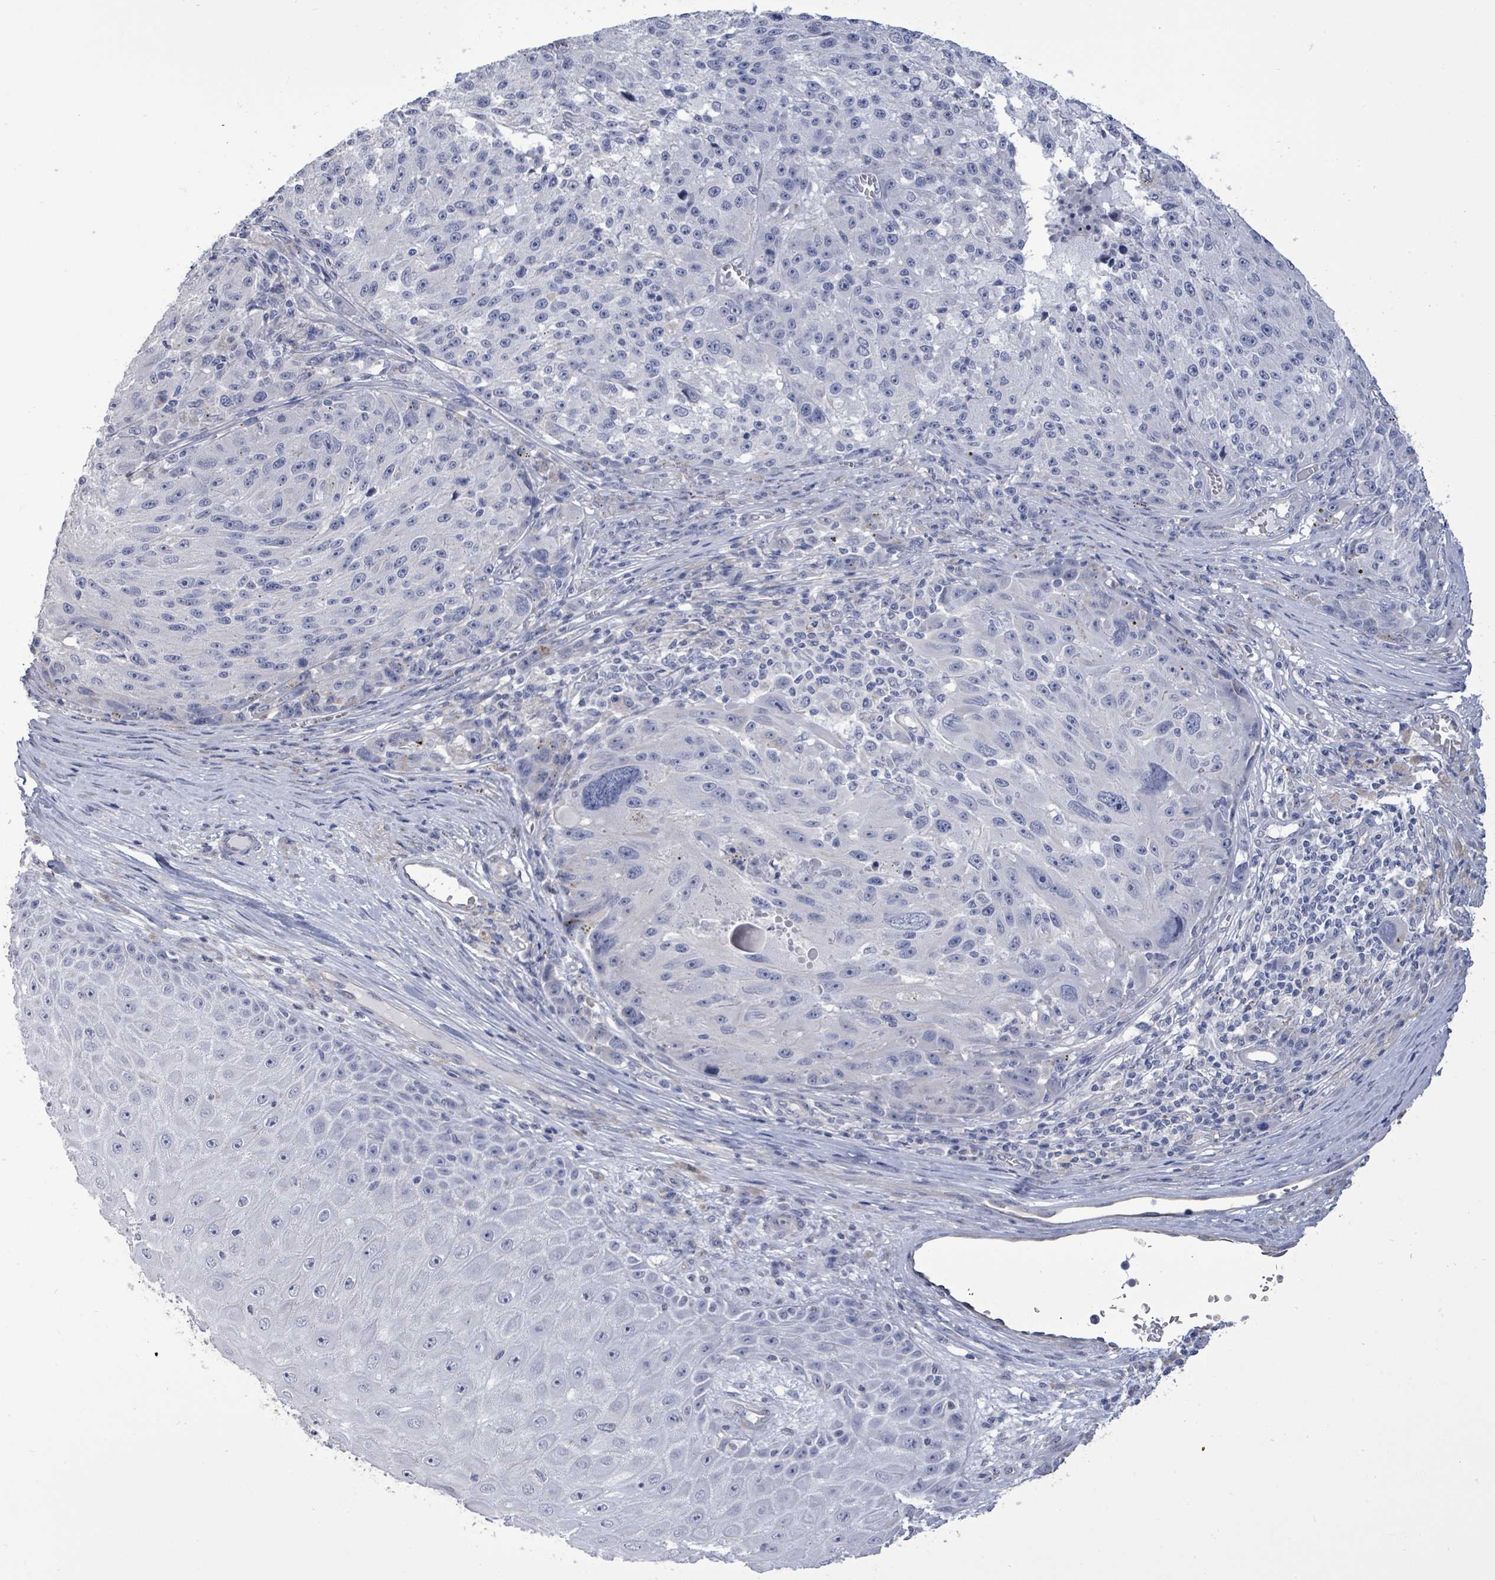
{"staining": {"intensity": "negative", "quantity": "none", "location": "none"}, "tissue": "melanoma", "cell_type": "Tumor cells", "image_type": "cancer", "snomed": [{"axis": "morphology", "description": "Malignant melanoma, NOS"}, {"axis": "topography", "description": "Skin"}], "caption": "Image shows no significant protein positivity in tumor cells of melanoma.", "gene": "CT45A5", "patient": {"sex": "male", "age": 53}}